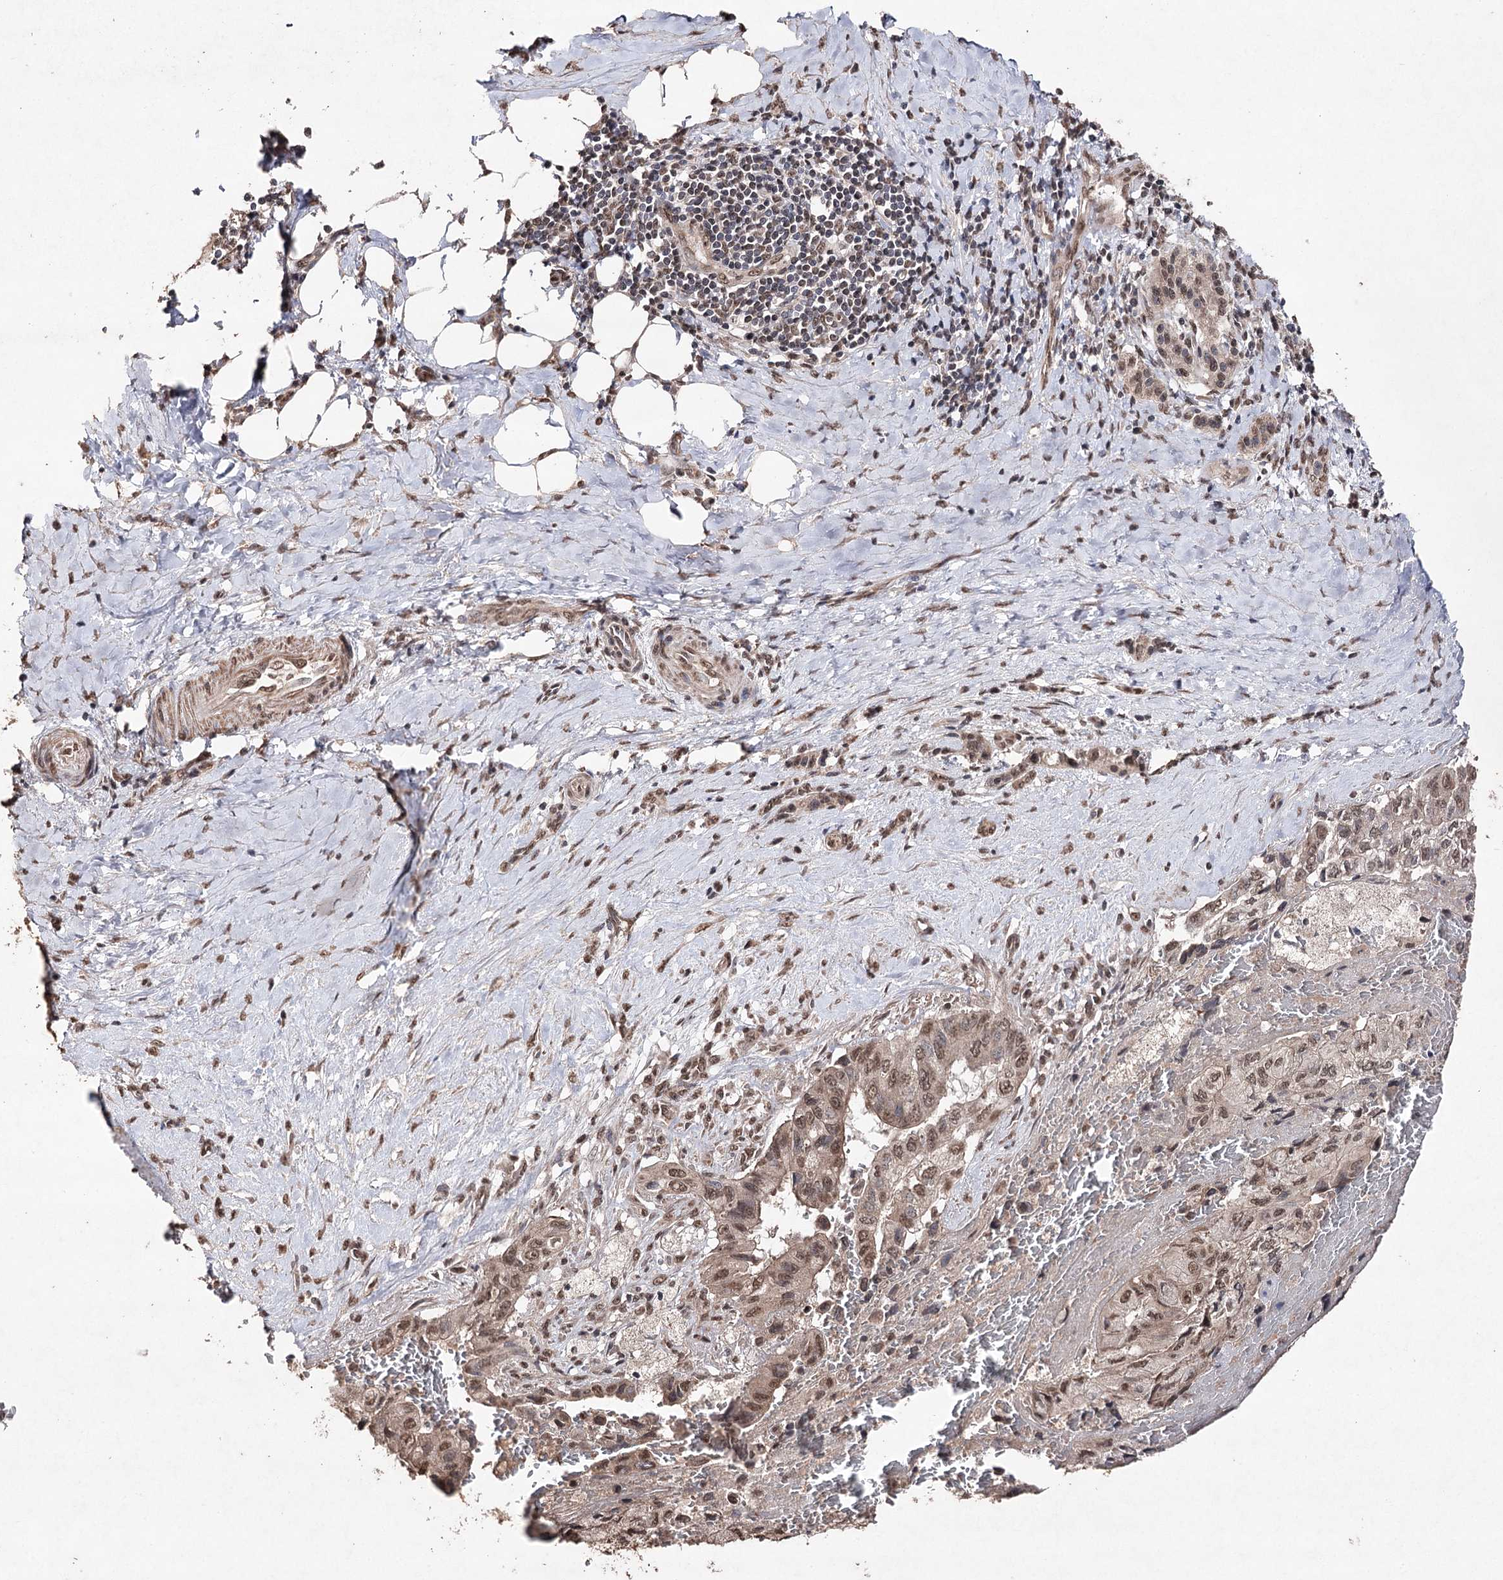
{"staining": {"intensity": "moderate", "quantity": ">75%", "location": "nuclear"}, "tissue": "pancreatic cancer", "cell_type": "Tumor cells", "image_type": "cancer", "snomed": [{"axis": "morphology", "description": "Adenocarcinoma, NOS"}, {"axis": "topography", "description": "Pancreas"}], "caption": "Tumor cells reveal medium levels of moderate nuclear expression in about >75% of cells in pancreatic adenocarcinoma. Nuclei are stained in blue.", "gene": "ATG14", "patient": {"sex": "male", "age": 51}}